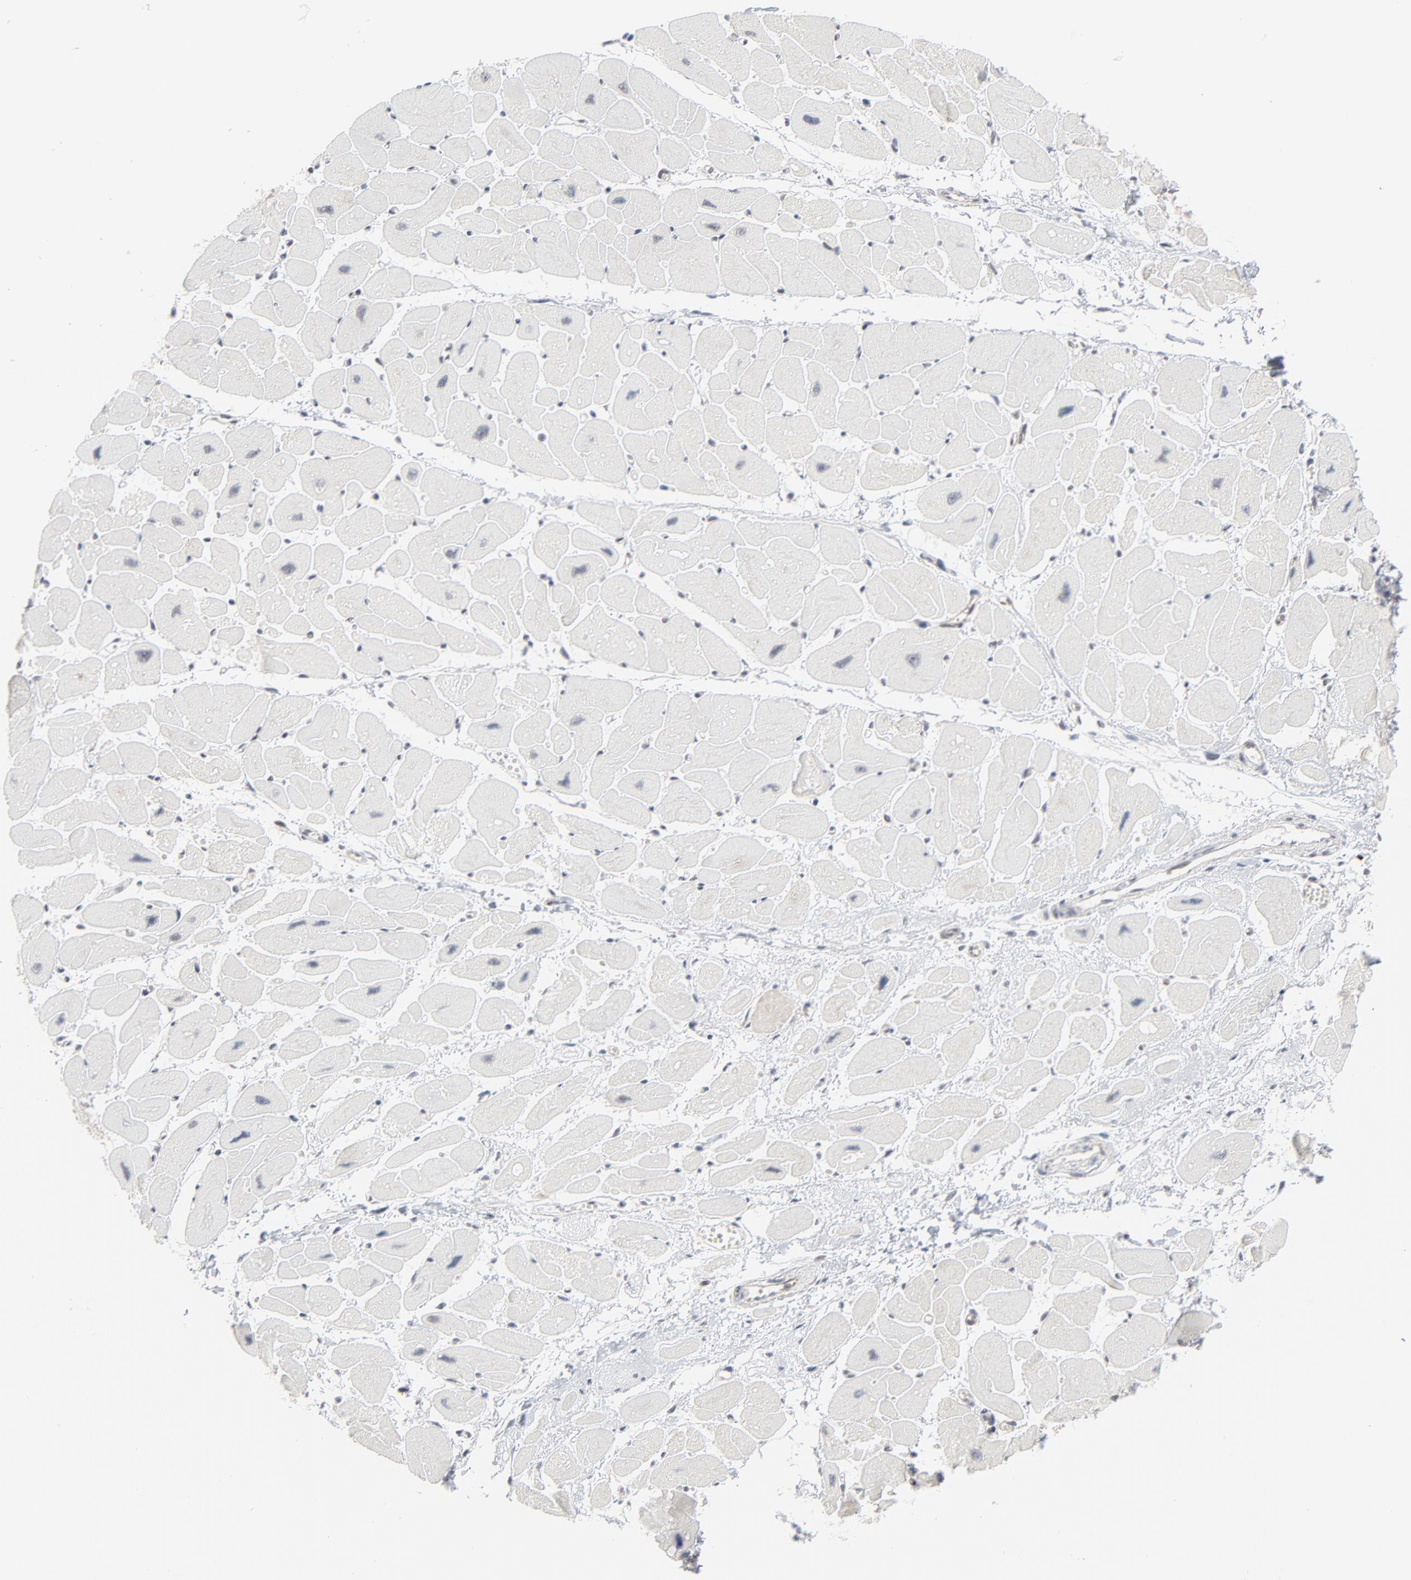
{"staining": {"intensity": "negative", "quantity": "none", "location": "none"}, "tissue": "heart muscle", "cell_type": "Cardiomyocytes", "image_type": "normal", "snomed": [{"axis": "morphology", "description": "Normal tissue, NOS"}, {"axis": "topography", "description": "Heart"}], "caption": "Protein analysis of benign heart muscle shows no significant expression in cardiomyocytes. (DAB (3,3'-diaminobenzidine) immunohistochemistry (IHC) visualized using brightfield microscopy, high magnification).", "gene": "ITPR3", "patient": {"sex": "female", "age": 54}}